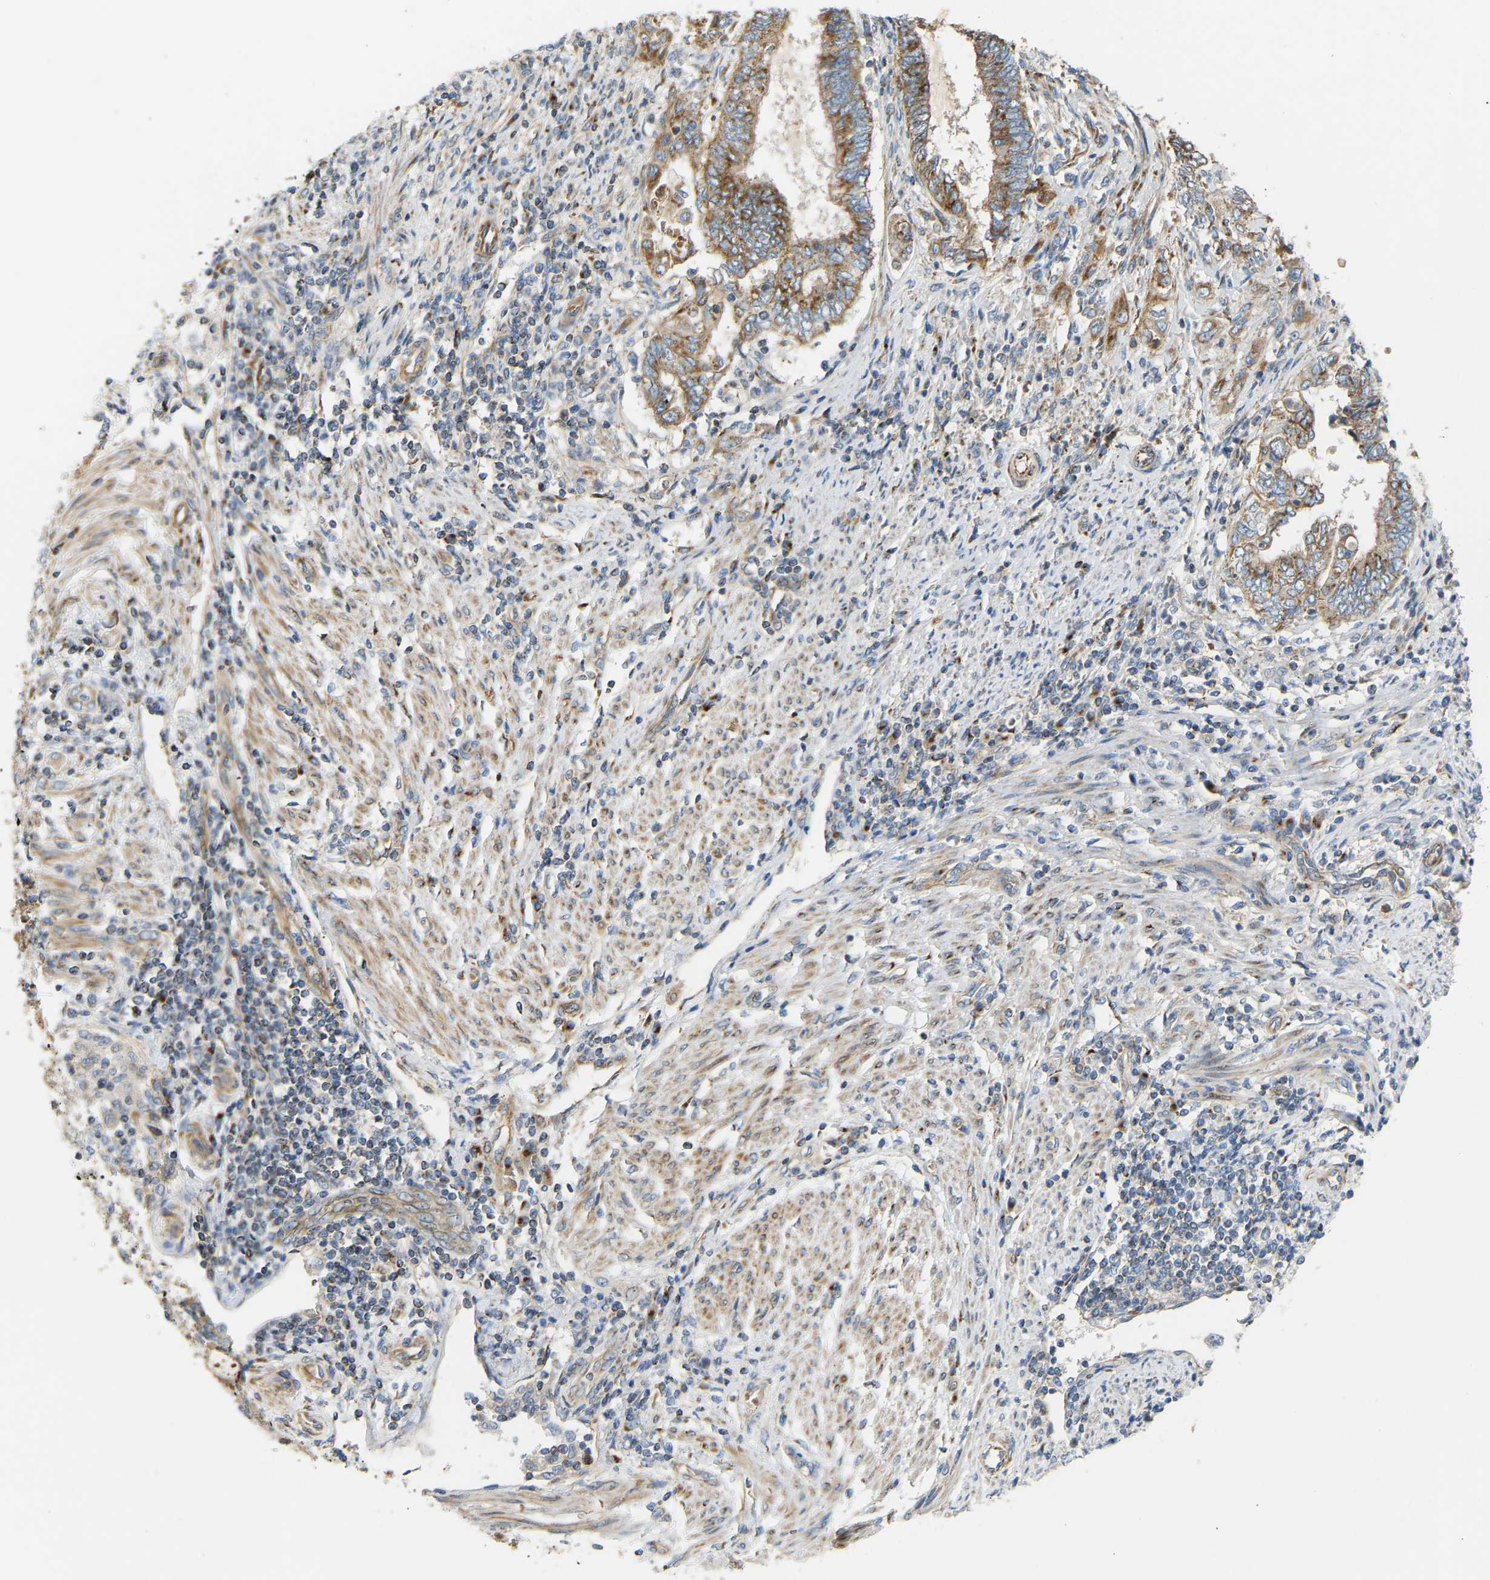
{"staining": {"intensity": "moderate", "quantity": ">75%", "location": "cytoplasmic/membranous"}, "tissue": "endometrial cancer", "cell_type": "Tumor cells", "image_type": "cancer", "snomed": [{"axis": "morphology", "description": "Adenocarcinoma, NOS"}, {"axis": "topography", "description": "Uterus"}, {"axis": "topography", "description": "Endometrium"}], "caption": "A high-resolution photomicrograph shows IHC staining of endometrial cancer (adenocarcinoma), which reveals moderate cytoplasmic/membranous positivity in approximately >75% of tumor cells.", "gene": "YIPF2", "patient": {"sex": "female", "age": 70}}